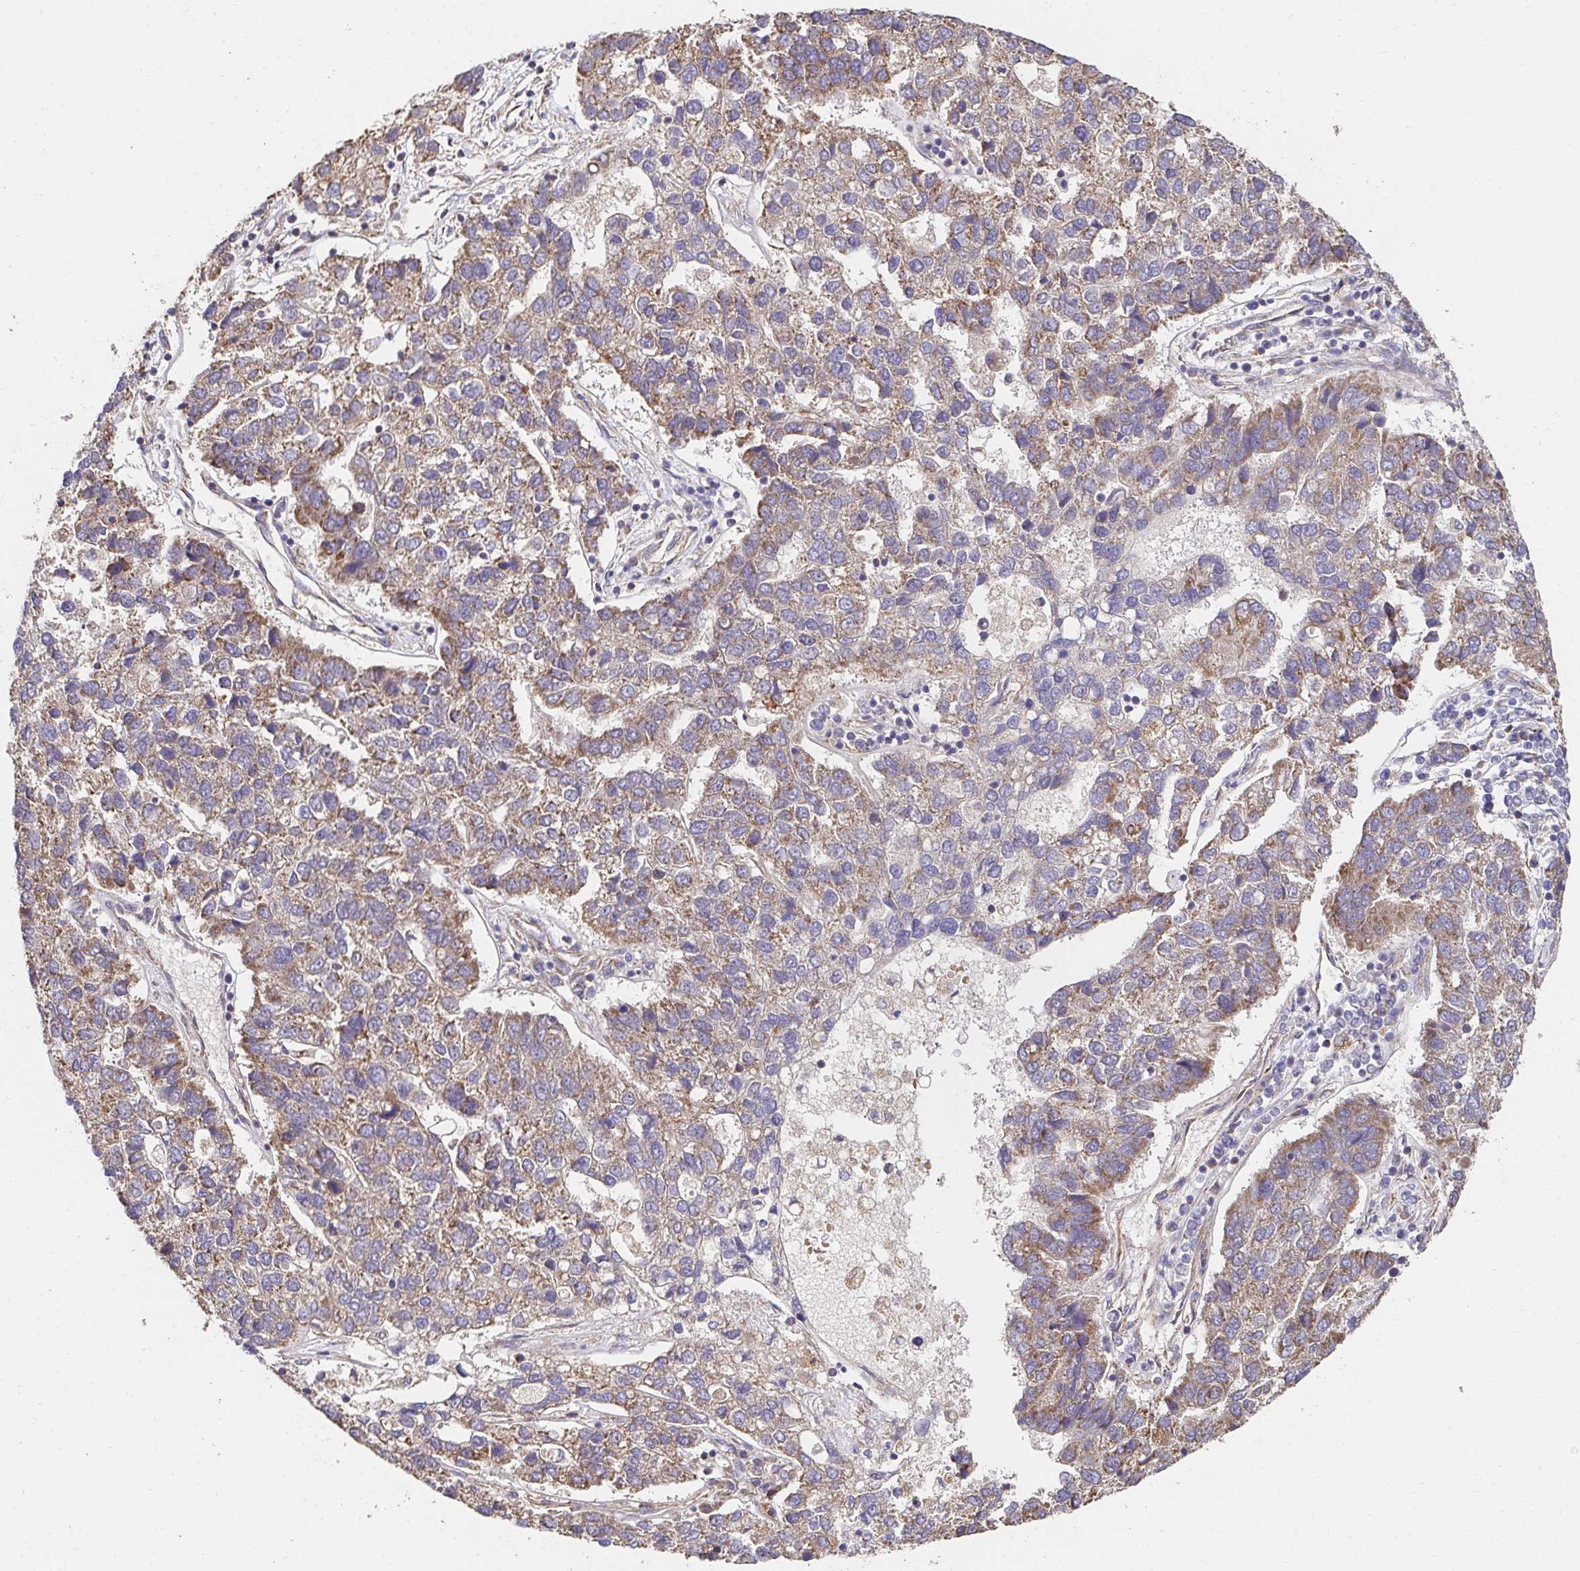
{"staining": {"intensity": "weak", "quantity": ">75%", "location": "cytoplasmic/membranous"}, "tissue": "pancreatic cancer", "cell_type": "Tumor cells", "image_type": "cancer", "snomed": [{"axis": "morphology", "description": "Adenocarcinoma, NOS"}, {"axis": "topography", "description": "Pancreas"}], "caption": "Human adenocarcinoma (pancreatic) stained with a protein marker reveals weak staining in tumor cells.", "gene": "APBB1", "patient": {"sex": "female", "age": 61}}